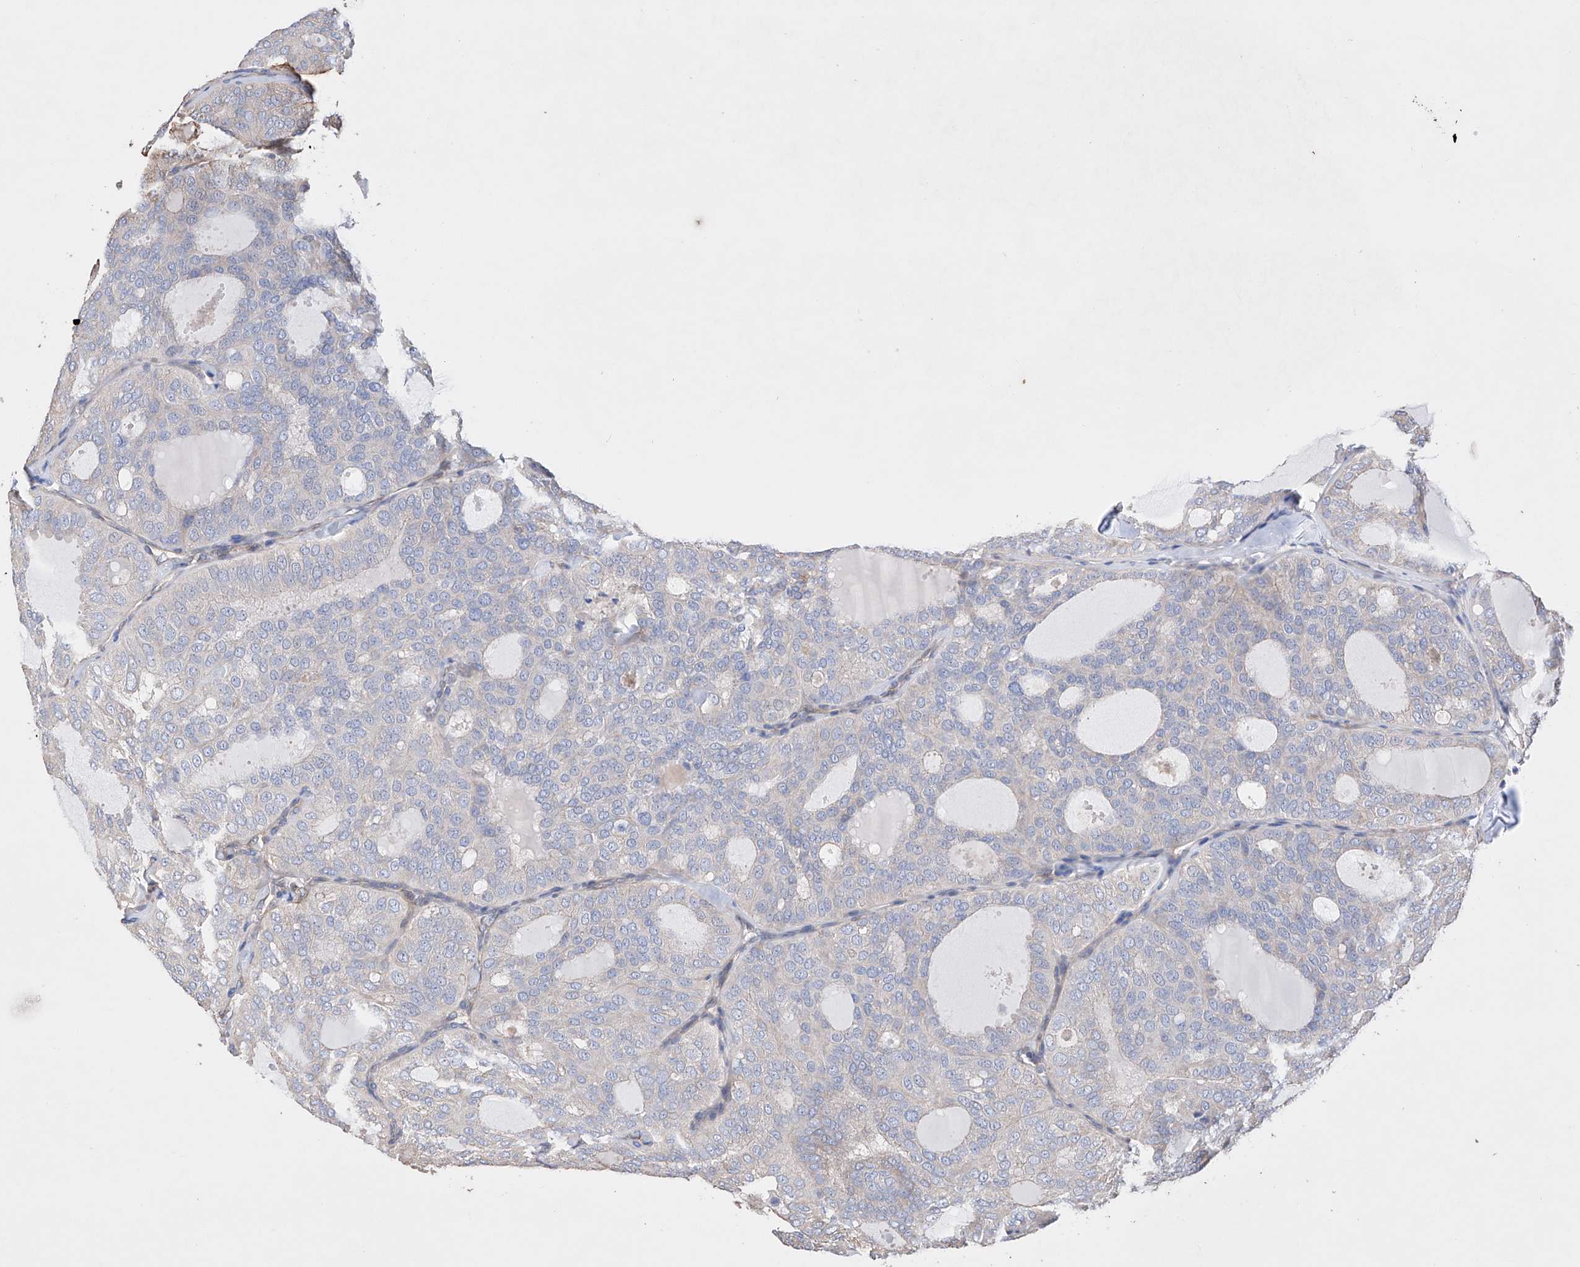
{"staining": {"intensity": "negative", "quantity": "none", "location": "none"}, "tissue": "thyroid cancer", "cell_type": "Tumor cells", "image_type": "cancer", "snomed": [{"axis": "morphology", "description": "Follicular adenoma carcinoma, NOS"}, {"axis": "topography", "description": "Thyroid gland"}], "caption": "Immunohistochemical staining of human thyroid follicular adenoma carcinoma demonstrates no significant positivity in tumor cells.", "gene": "AFG1L", "patient": {"sex": "male", "age": 75}}